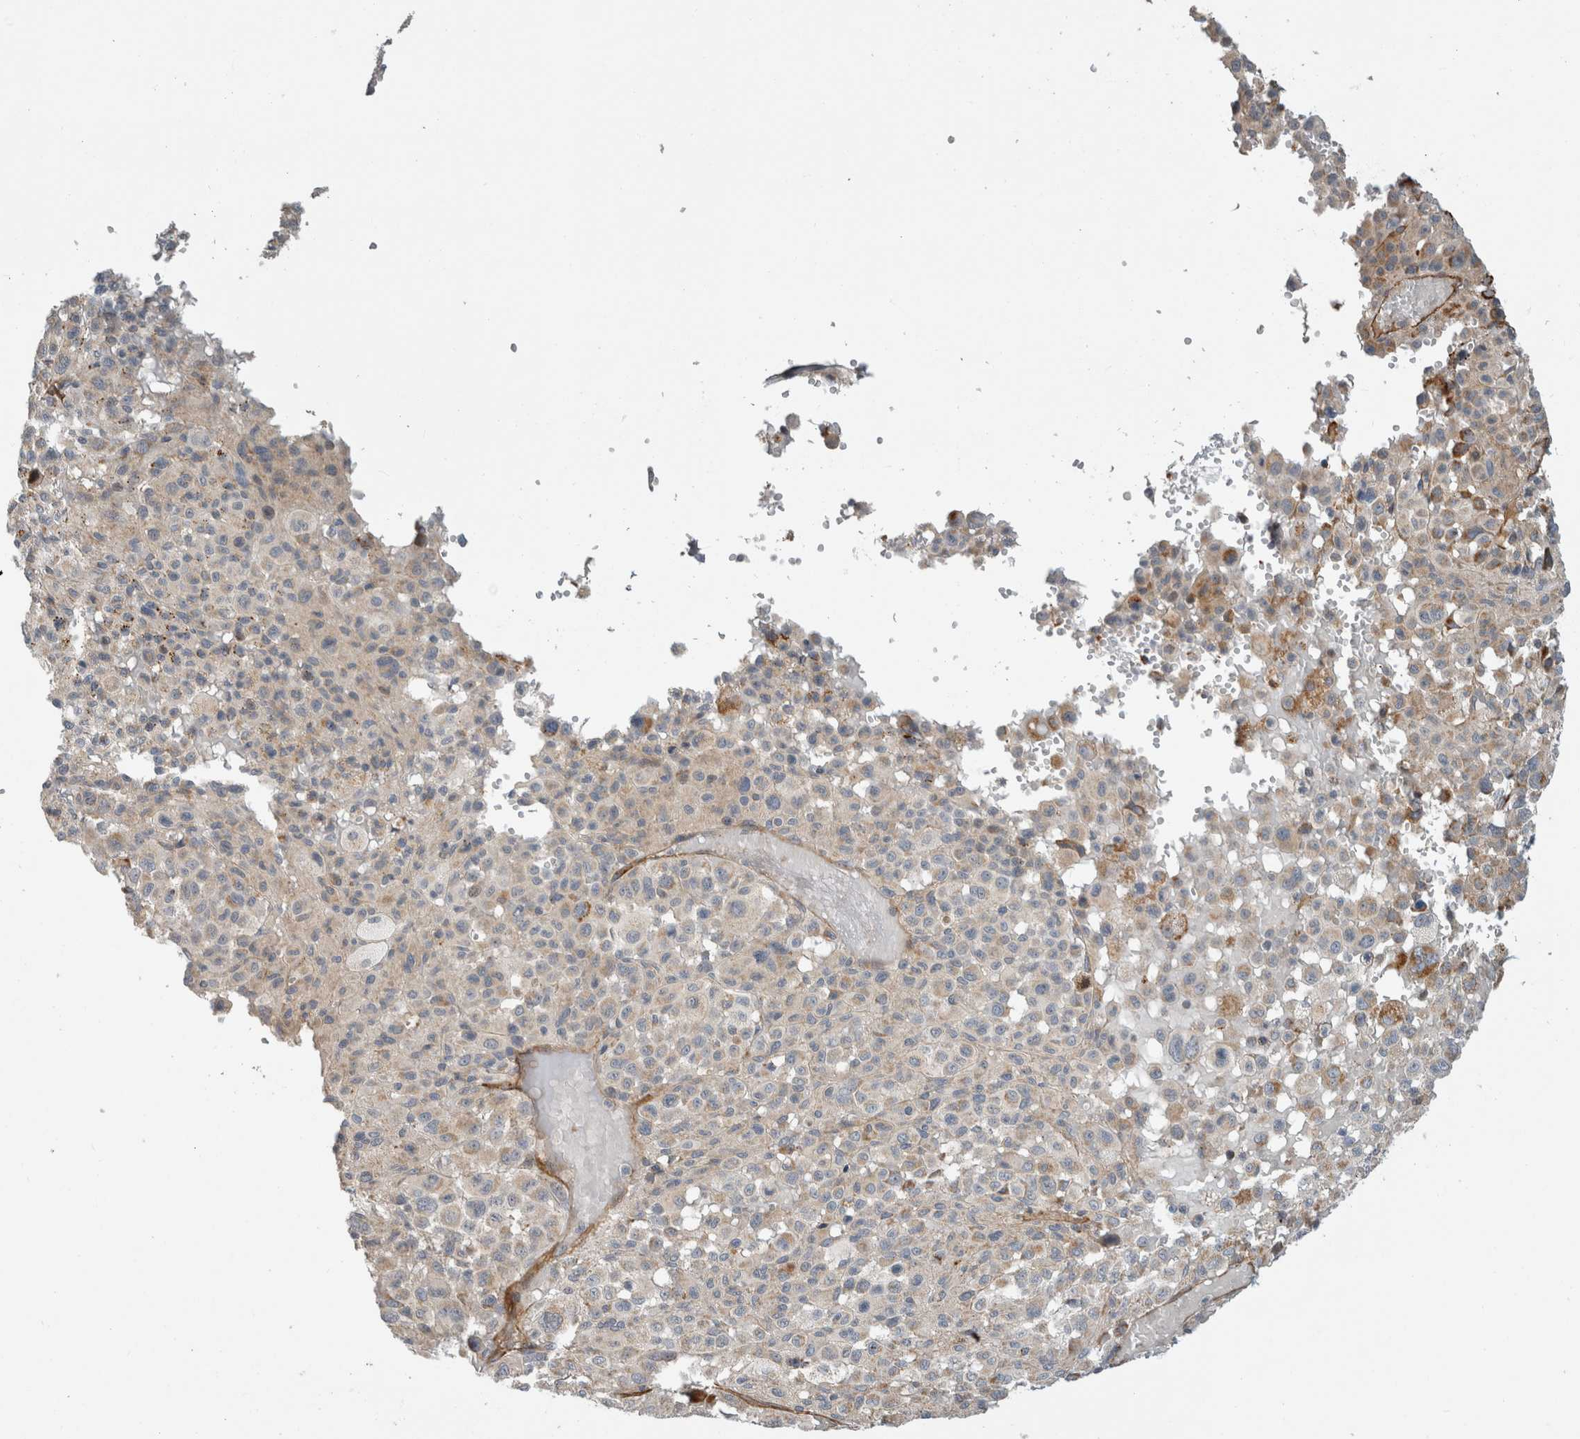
{"staining": {"intensity": "negative", "quantity": "none", "location": "none"}, "tissue": "melanoma", "cell_type": "Tumor cells", "image_type": "cancer", "snomed": [{"axis": "morphology", "description": "Malignant melanoma, Metastatic site"}, {"axis": "topography", "description": "Skin"}], "caption": "Tumor cells show no significant protein positivity in melanoma.", "gene": "KPNA5", "patient": {"sex": "female", "age": 74}}